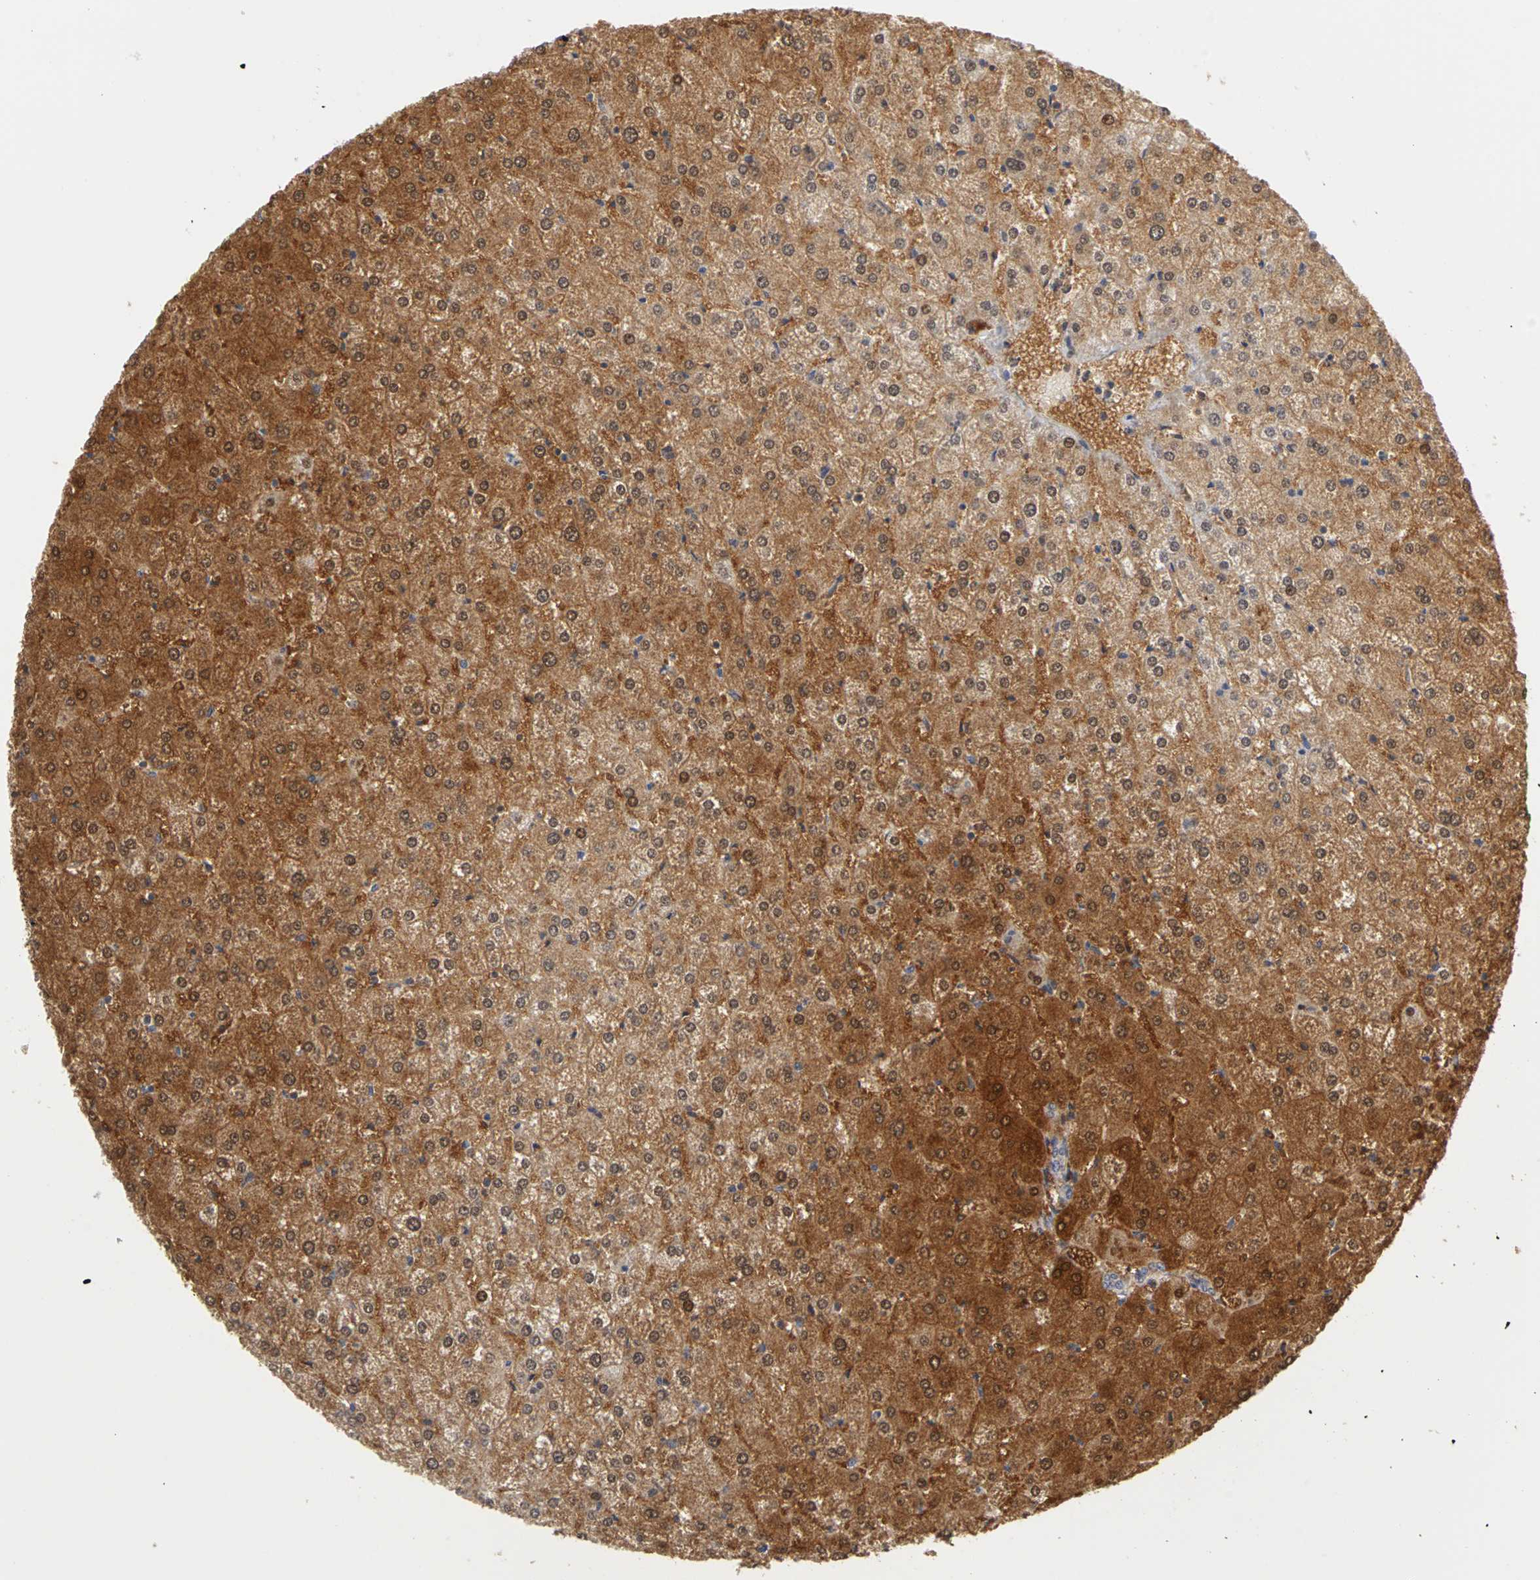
{"staining": {"intensity": "weak", "quantity": ">75%", "location": "cytoplasmic/membranous"}, "tissue": "liver", "cell_type": "Cholangiocytes", "image_type": "normal", "snomed": [{"axis": "morphology", "description": "Normal tissue, NOS"}, {"axis": "topography", "description": "Liver"}], "caption": "A histopathology image of human liver stained for a protein shows weak cytoplasmic/membranous brown staining in cholangiocytes.", "gene": "IRAK1", "patient": {"sex": "female", "age": 32}}